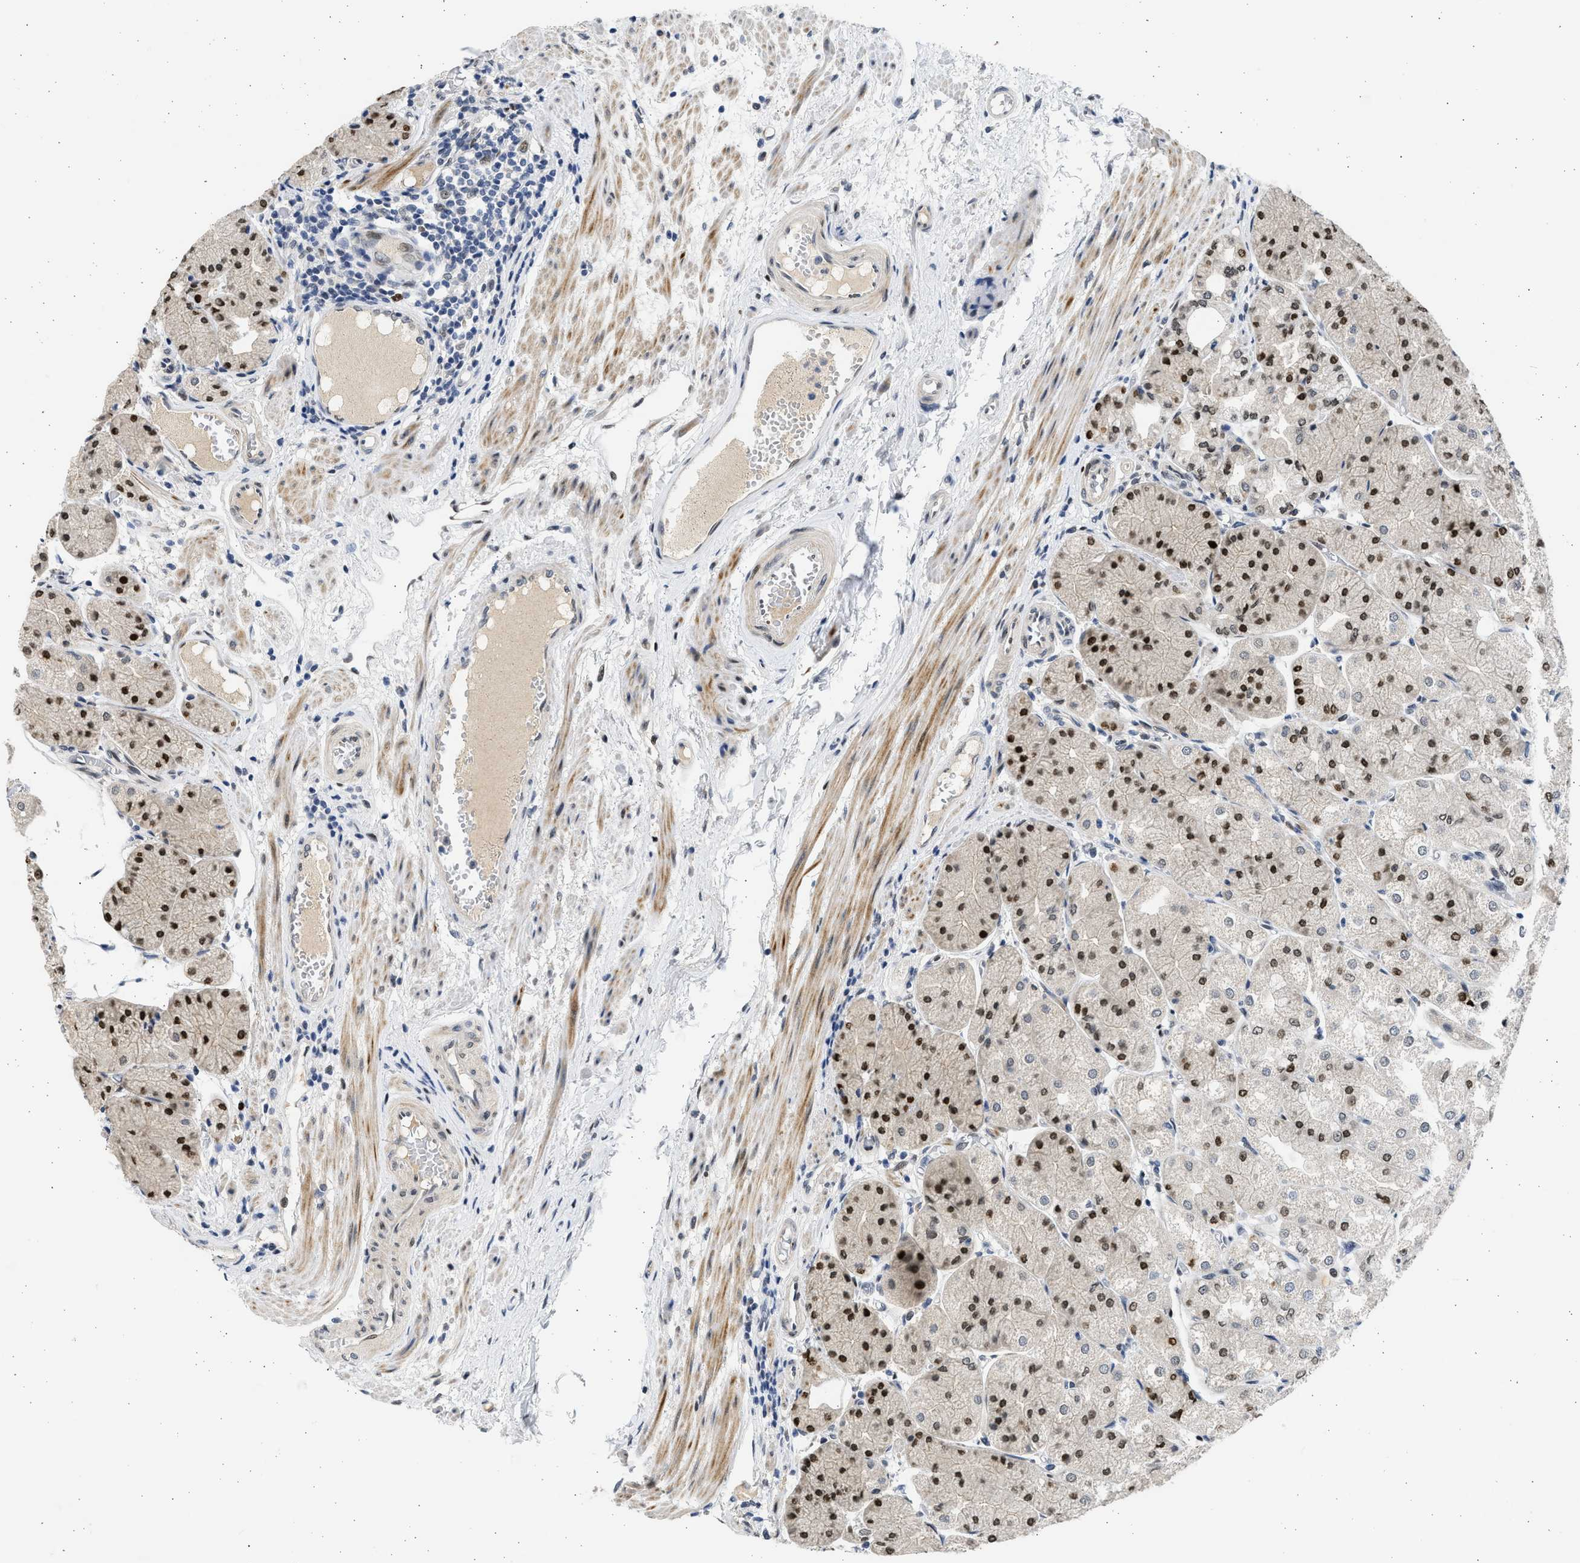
{"staining": {"intensity": "moderate", "quantity": "25%-75%", "location": "nuclear"}, "tissue": "stomach", "cell_type": "Glandular cells", "image_type": "normal", "snomed": [{"axis": "morphology", "description": "Normal tissue, NOS"}, {"axis": "topography", "description": "Stomach, upper"}], "caption": "Immunohistochemical staining of unremarkable stomach displays 25%-75% levels of moderate nuclear protein staining in about 25%-75% of glandular cells.", "gene": "HMGN3", "patient": {"sex": "male", "age": 72}}